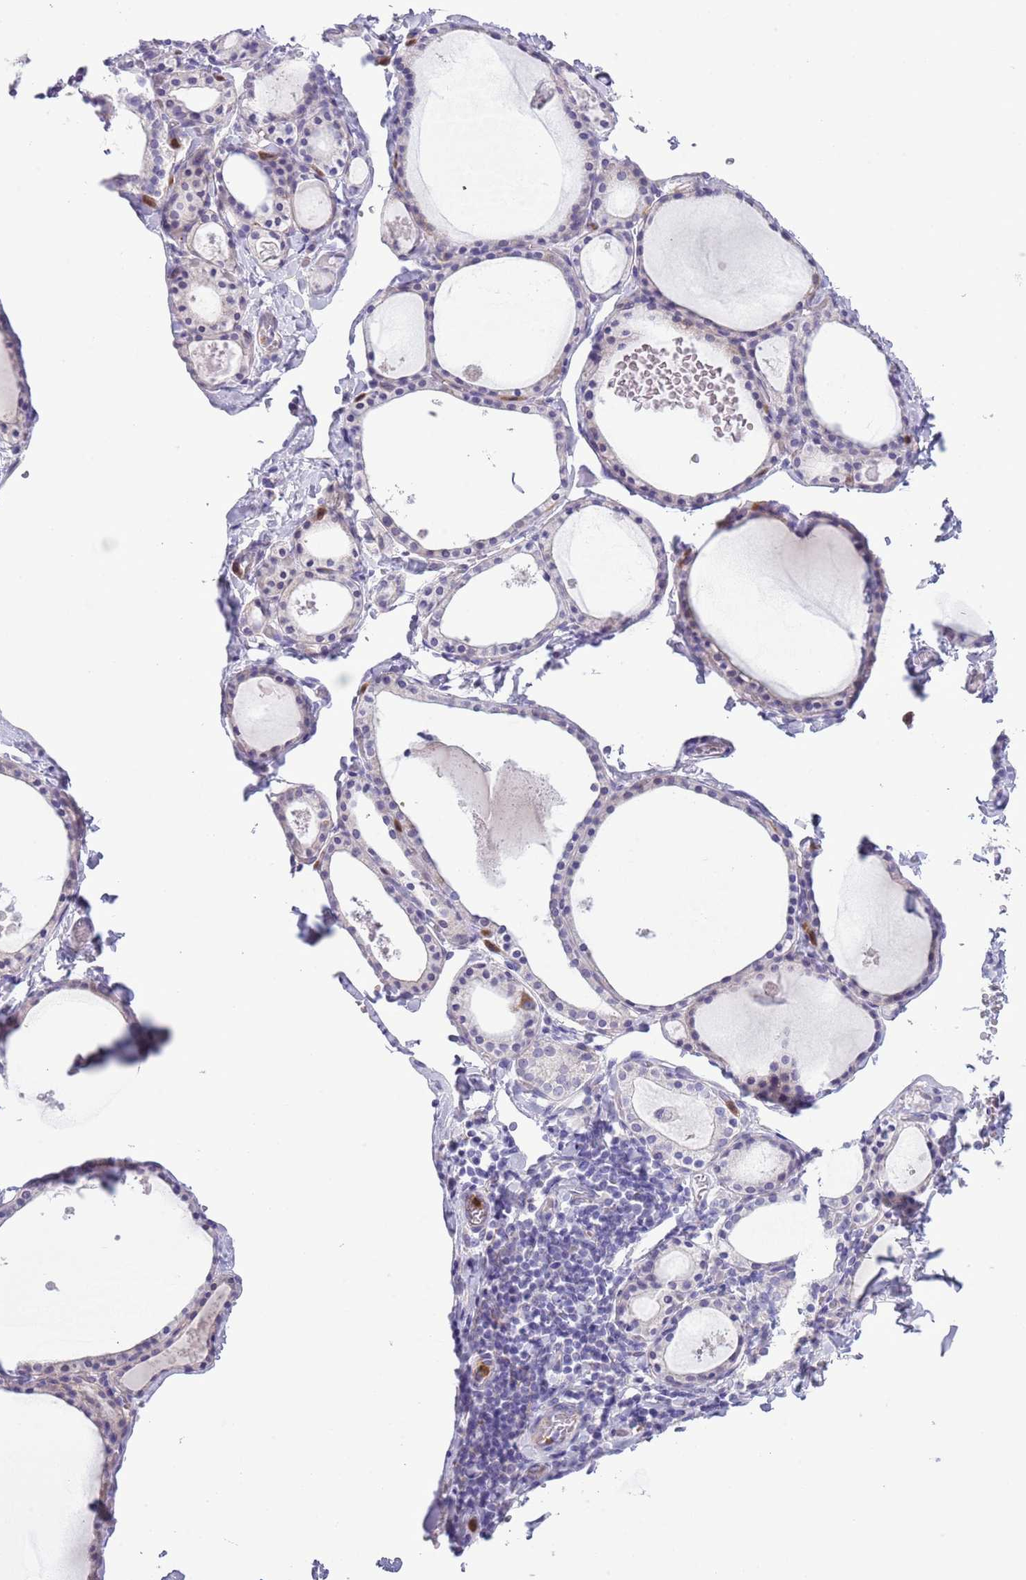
{"staining": {"intensity": "negative", "quantity": "none", "location": "none"}, "tissue": "thyroid gland", "cell_type": "Glandular cells", "image_type": "normal", "snomed": [{"axis": "morphology", "description": "Normal tissue, NOS"}, {"axis": "topography", "description": "Thyroid gland"}], "caption": "High power microscopy photomicrograph of an immunohistochemistry (IHC) histopathology image of unremarkable thyroid gland, revealing no significant staining in glandular cells.", "gene": "OR6M1", "patient": {"sex": "male", "age": 56}}